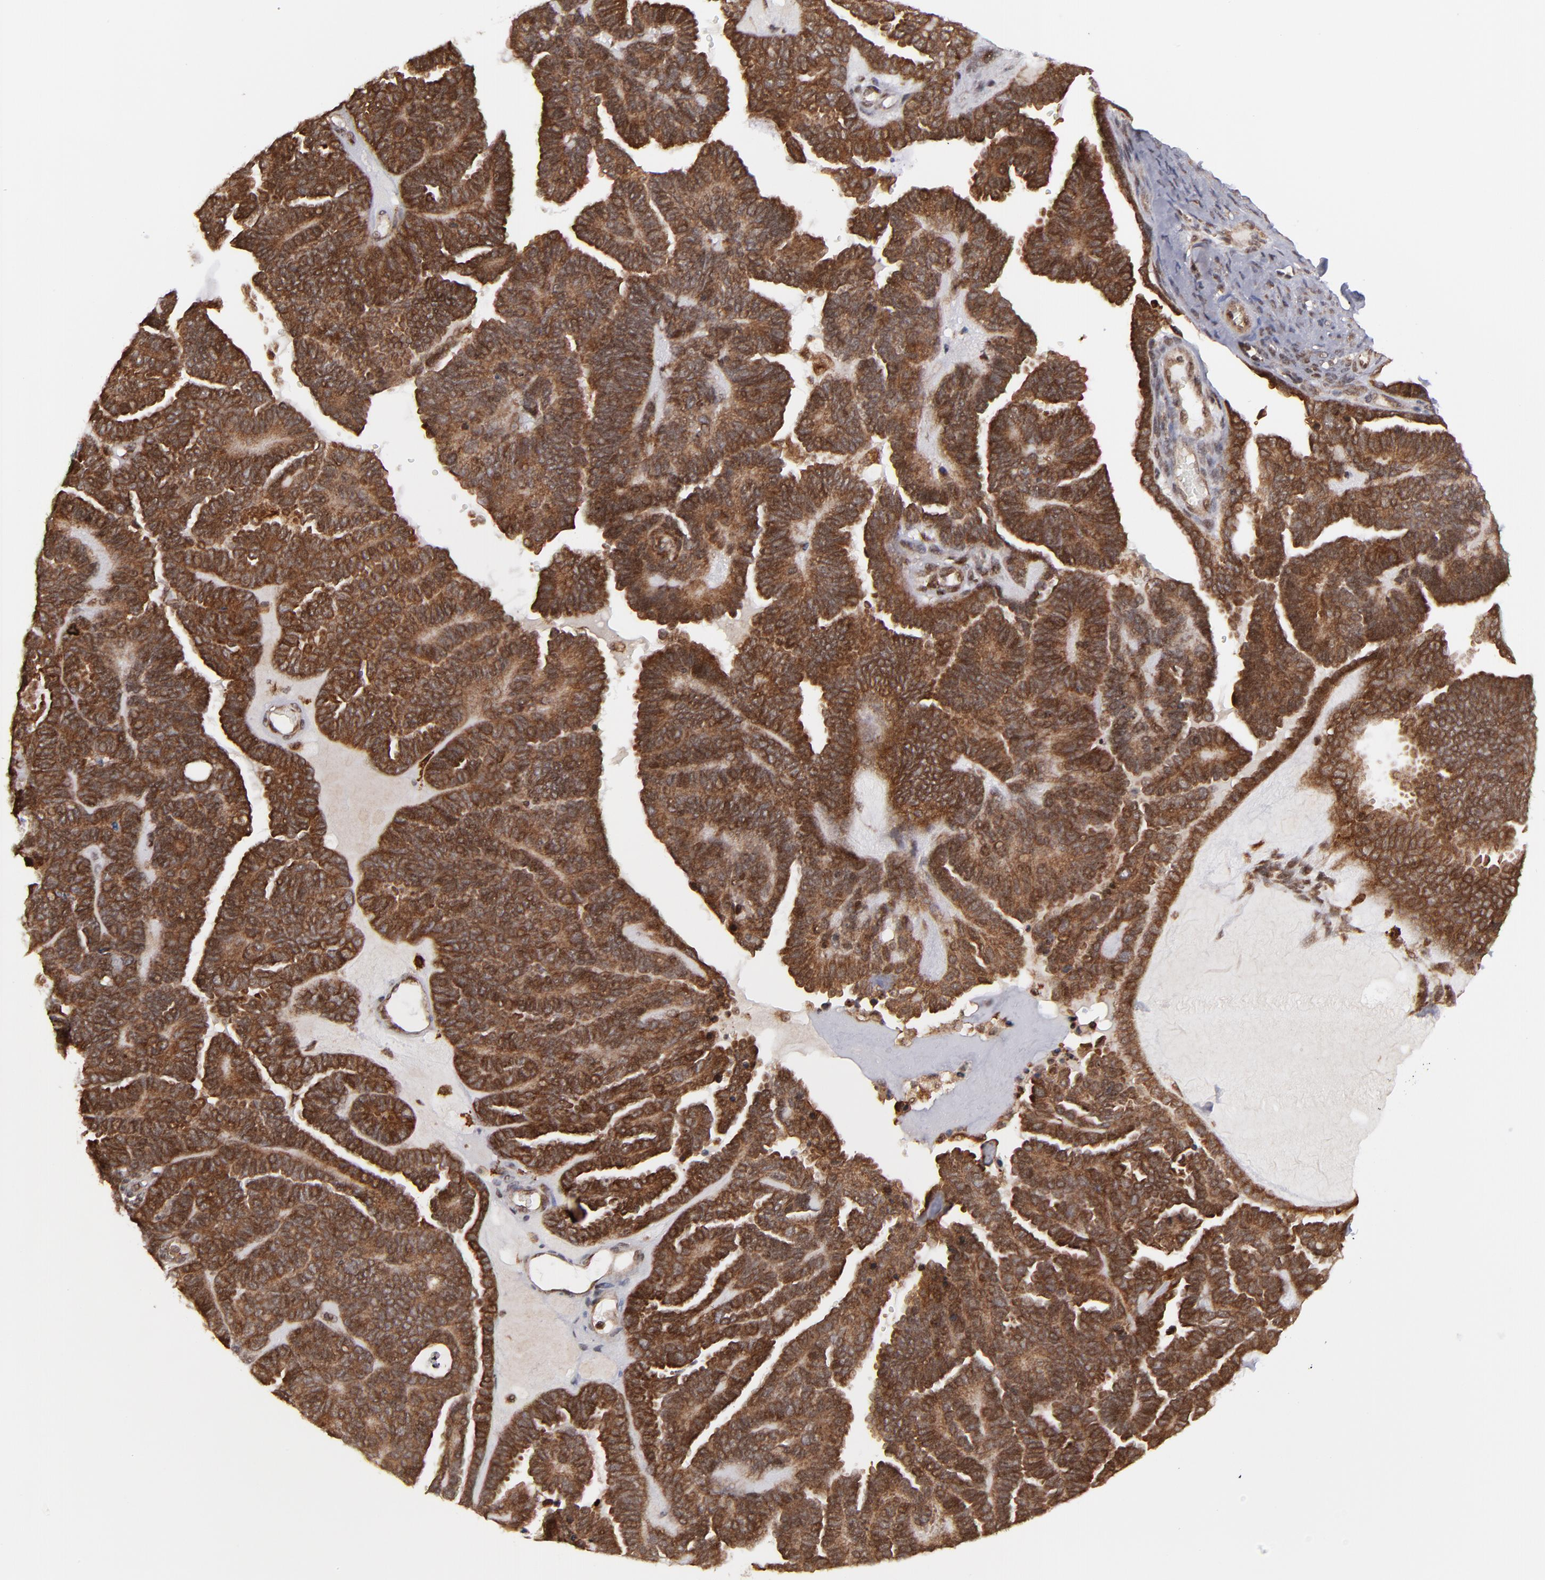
{"staining": {"intensity": "strong", "quantity": ">75%", "location": "cytoplasmic/membranous,nuclear"}, "tissue": "endometrial cancer", "cell_type": "Tumor cells", "image_type": "cancer", "snomed": [{"axis": "morphology", "description": "Neoplasm, malignant, NOS"}, {"axis": "topography", "description": "Endometrium"}], "caption": "Endometrial malignant neoplasm tissue exhibits strong cytoplasmic/membranous and nuclear positivity in approximately >75% of tumor cells", "gene": "RGS6", "patient": {"sex": "female", "age": 74}}